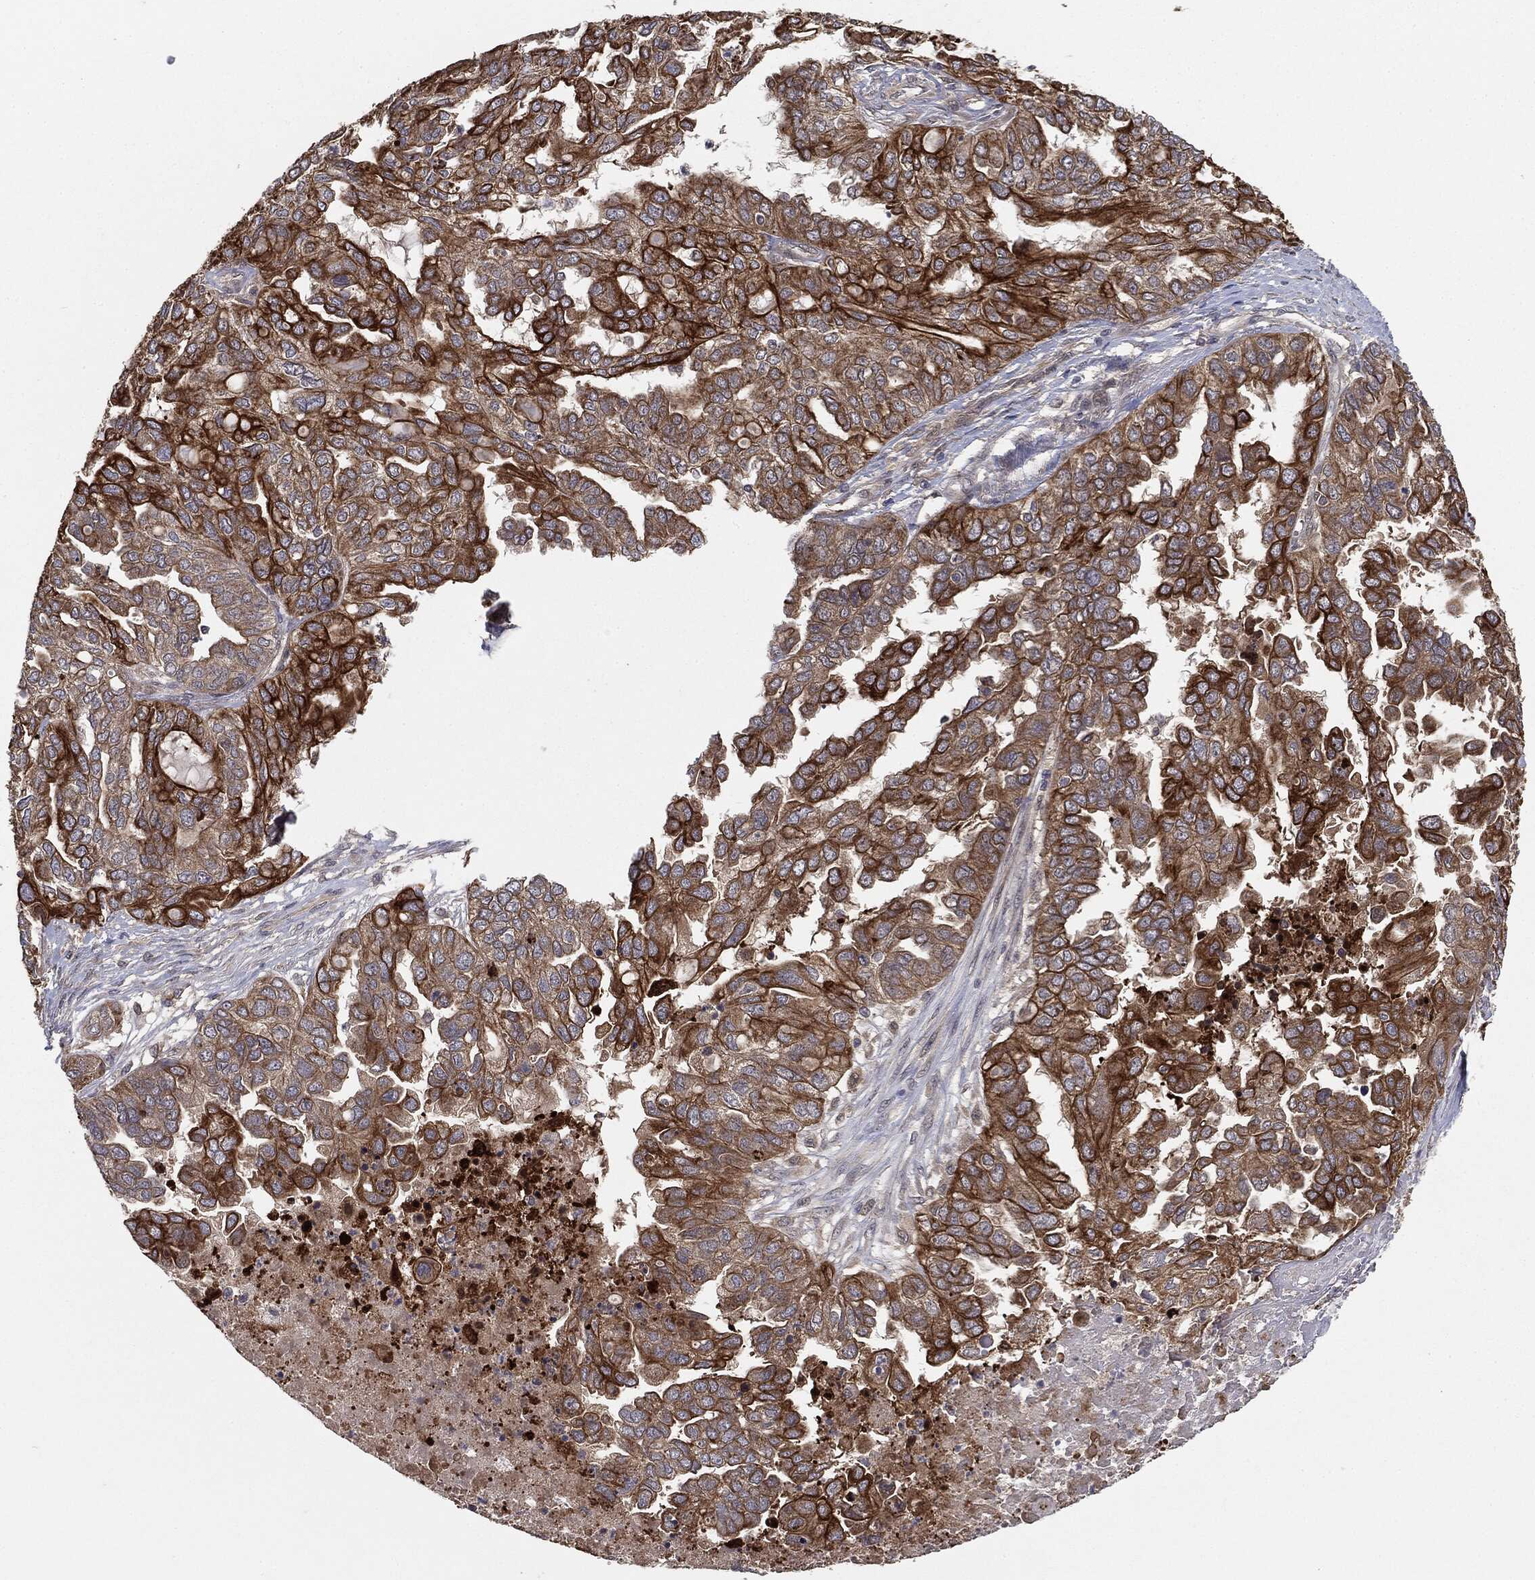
{"staining": {"intensity": "strong", "quantity": "25%-75%", "location": "cytoplasmic/membranous"}, "tissue": "ovarian cancer", "cell_type": "Tumor cells", "image_type": "cancer", "snomed": [{"axis": "morphology", "description": "Cystadenocarcinoma, serous, NOS"}, {"axis": "topography", "description": "Ovary"}], "caption": "This image reveals immunohistochemistry (IHC) staining of human ovarian serous cystadenocarcinoma, with high strong cytoplasmic/membranous expression in about 25%-75% of tumor cells.", "gene": "KRT7", "patient": {"sex": "female", "age": 53}}